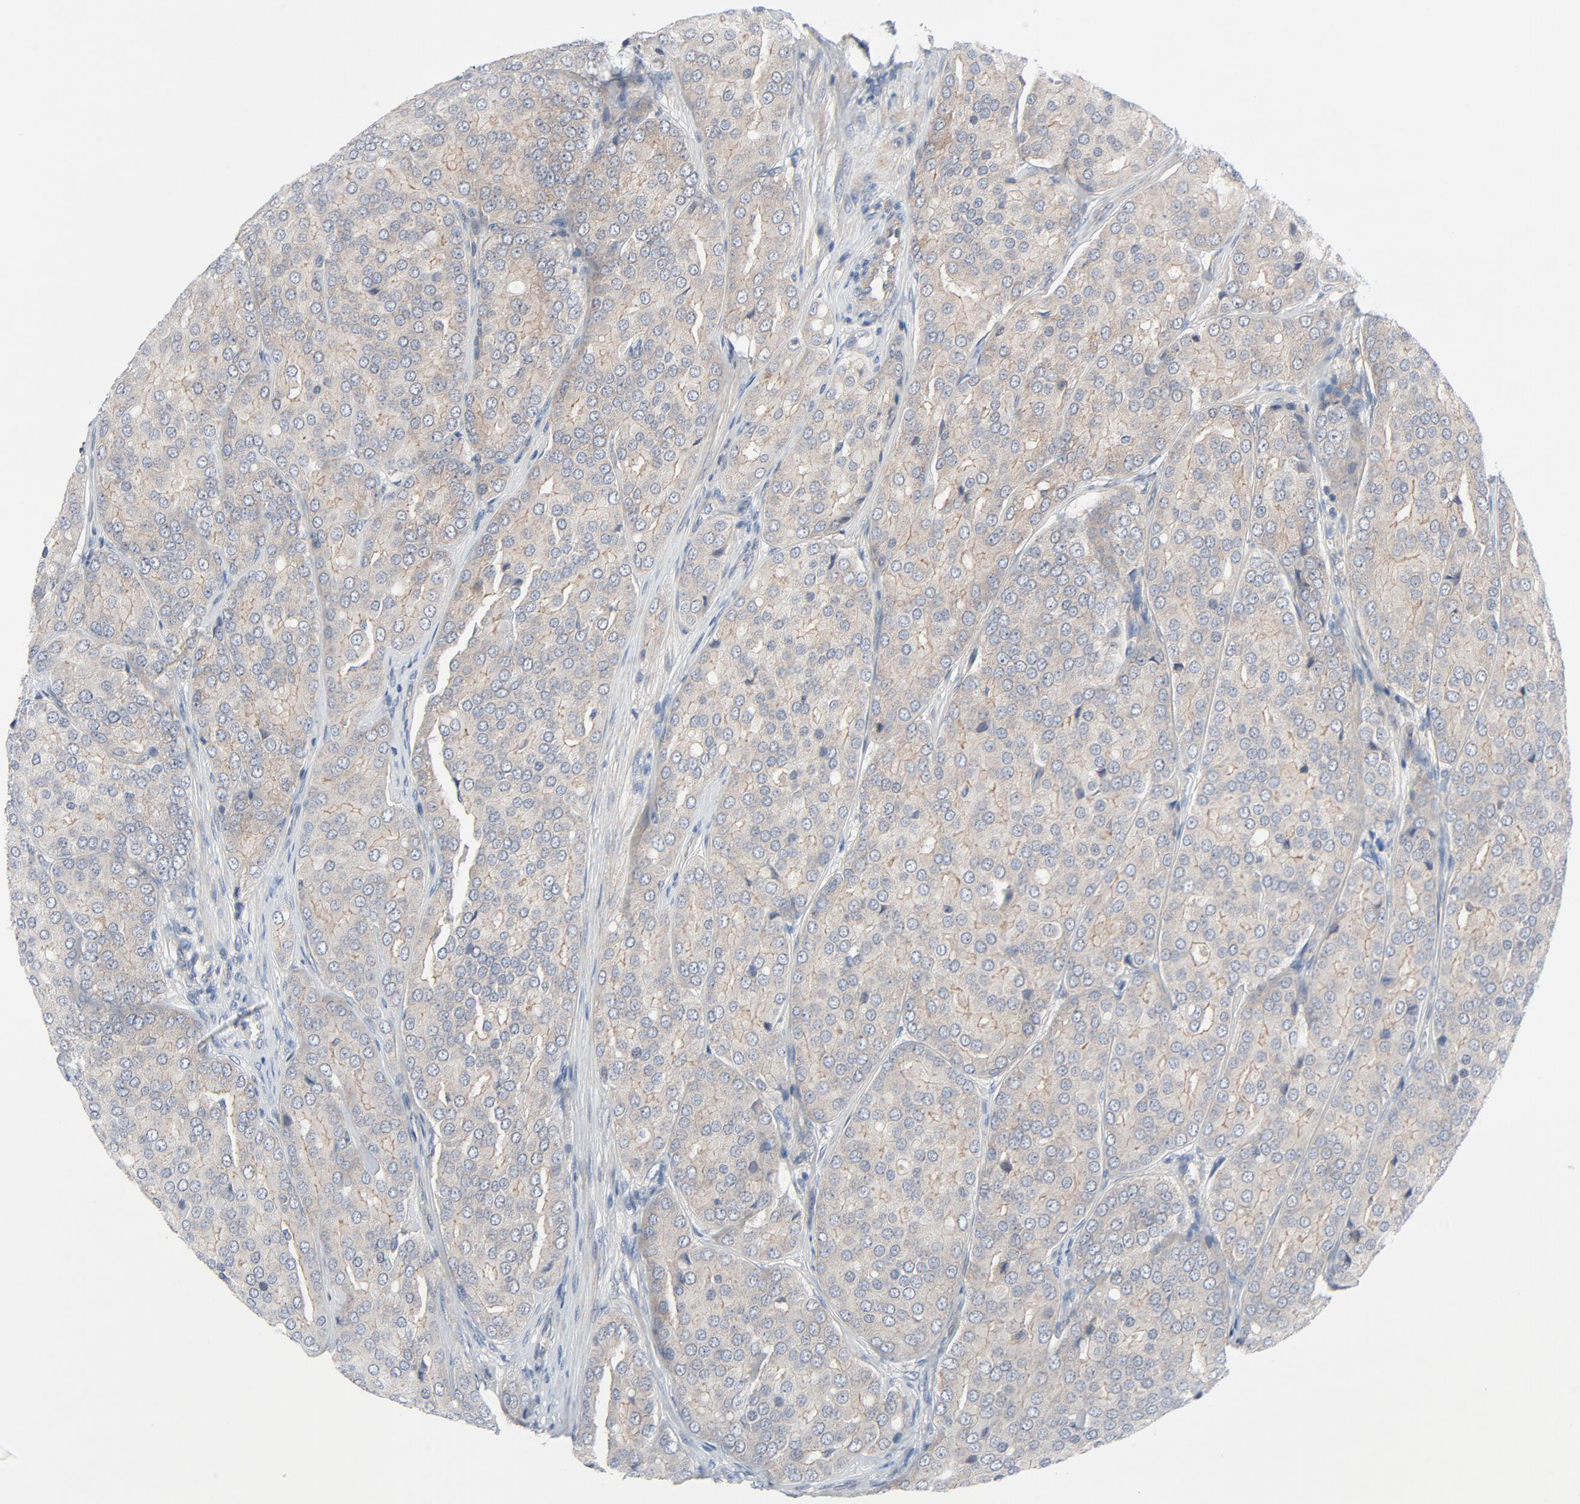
{"staining": {"intensity": "weak", "quantity": ">75%", "location": "cytoplasmic/membranous"}, "tissue": "prostate cancer", "cell_type": "Tumor cells", "image_type": "cancer", "snomed": [{"axis": "morphology", "description": "Adenocarcinoma, High grade"}, {"axis": "topography", "description": "Prostate"}], "caption": "High-power microscopy captured an immunohistochemistry image of high-grade adenocarcinoma (prostate), revealing weak cytoplasmic/membranous staining in approximately >75% of tumor cells. The staining was performed using DAB (3,3'-diaminobenzidine), with brown indicating positive protein expression. Nuclei are stained blue with hematoxylin.", "gene": "TSG101", "patient": {"sex": "male", "age": 64}}